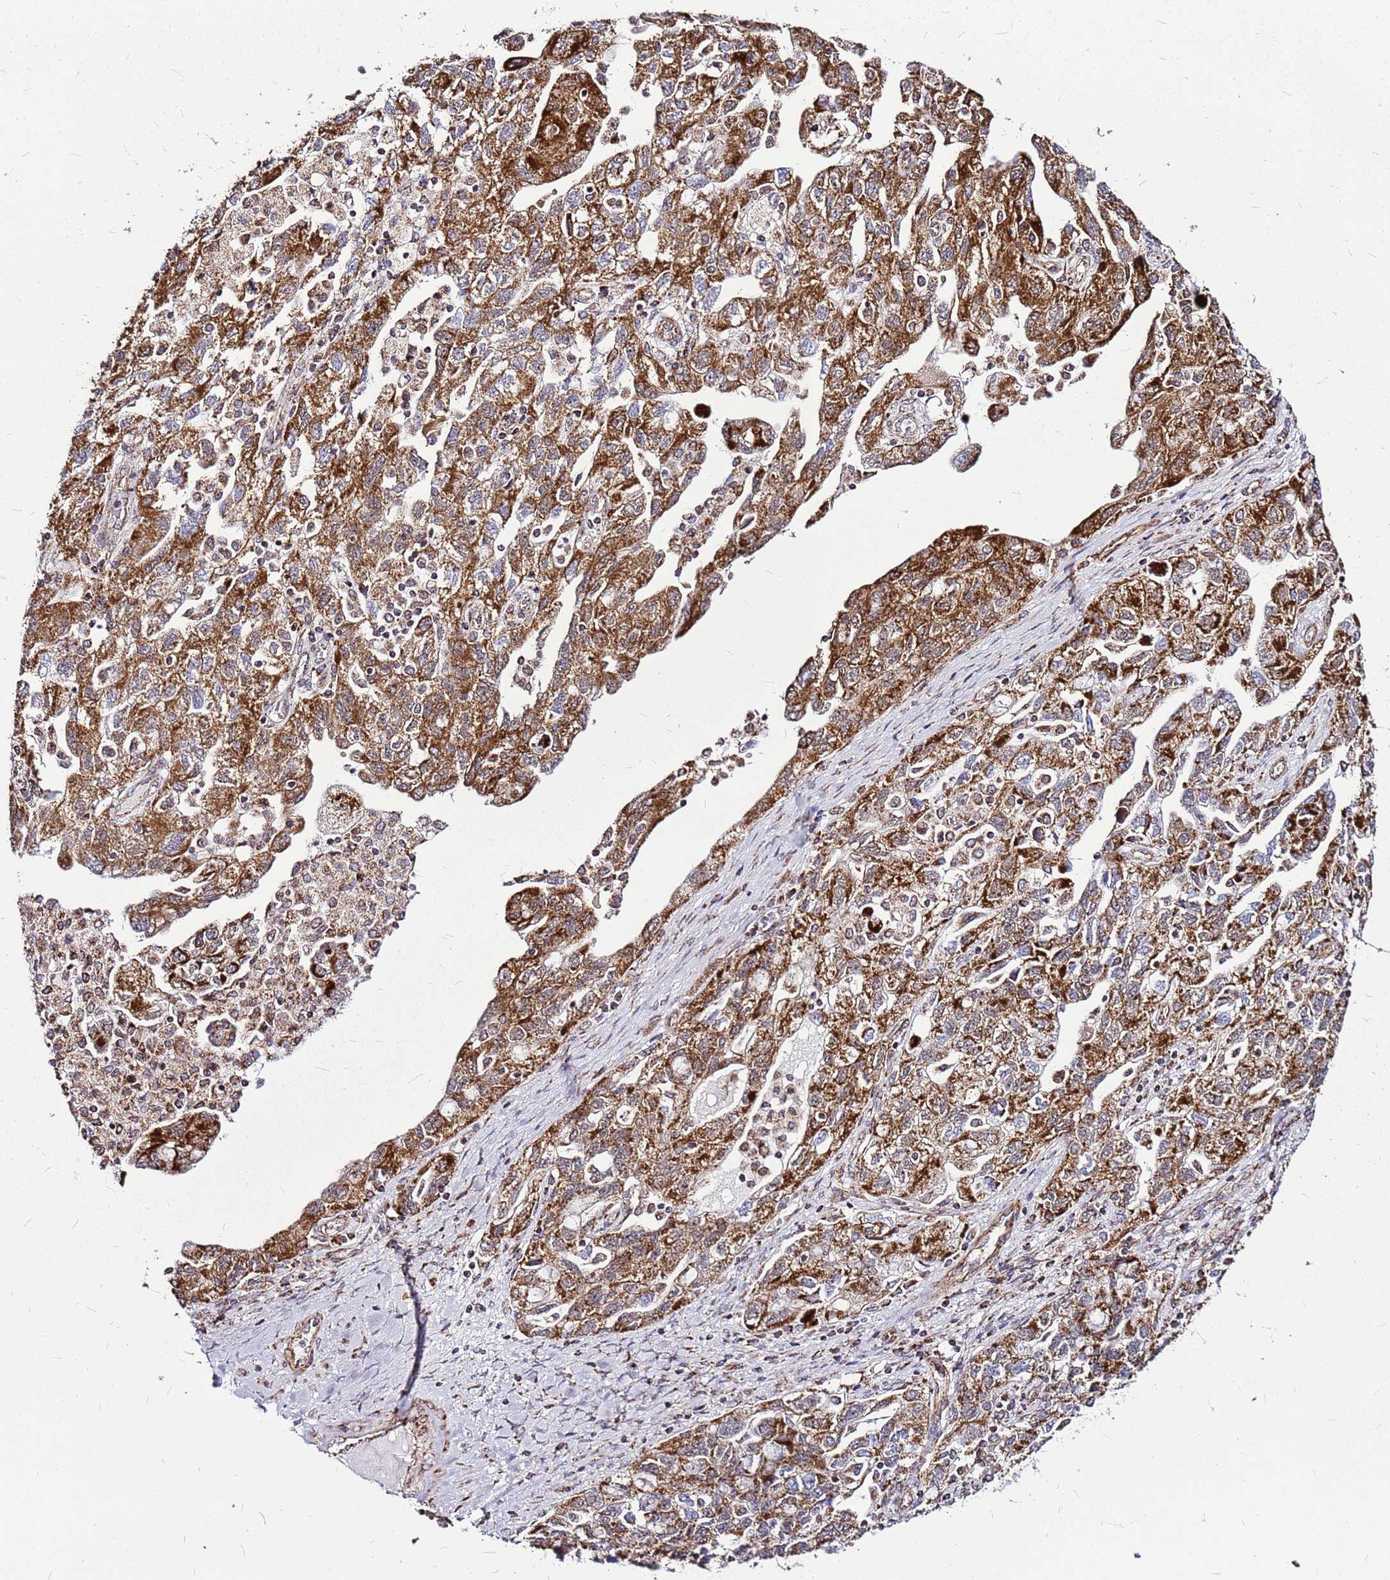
{"staining": {"intensity": "moderate", "quantity": ">75%", "location": "cytoplasmic/membranous"}, "tissue": "ovarian cancer", "cell_type": "Tumor cells", "image_type": "cancer", "snomed": [{"axis": "morphology", "description": "Carcinoma, NOS"}, {"axis": "morphology", "description": "Cystadenocarcinoma, serous, NOS"}, {"axis": "topography", "description": "Ovary"}], "caption": "Immunohistochemical staining of human ovarian carcinoma shows medium levels of moderate cytoplasmic/membranous protein positivity in about >75% of tumor cells.", "gene": "OR51T1", "patient": {"sex": "female", "age": 69}}